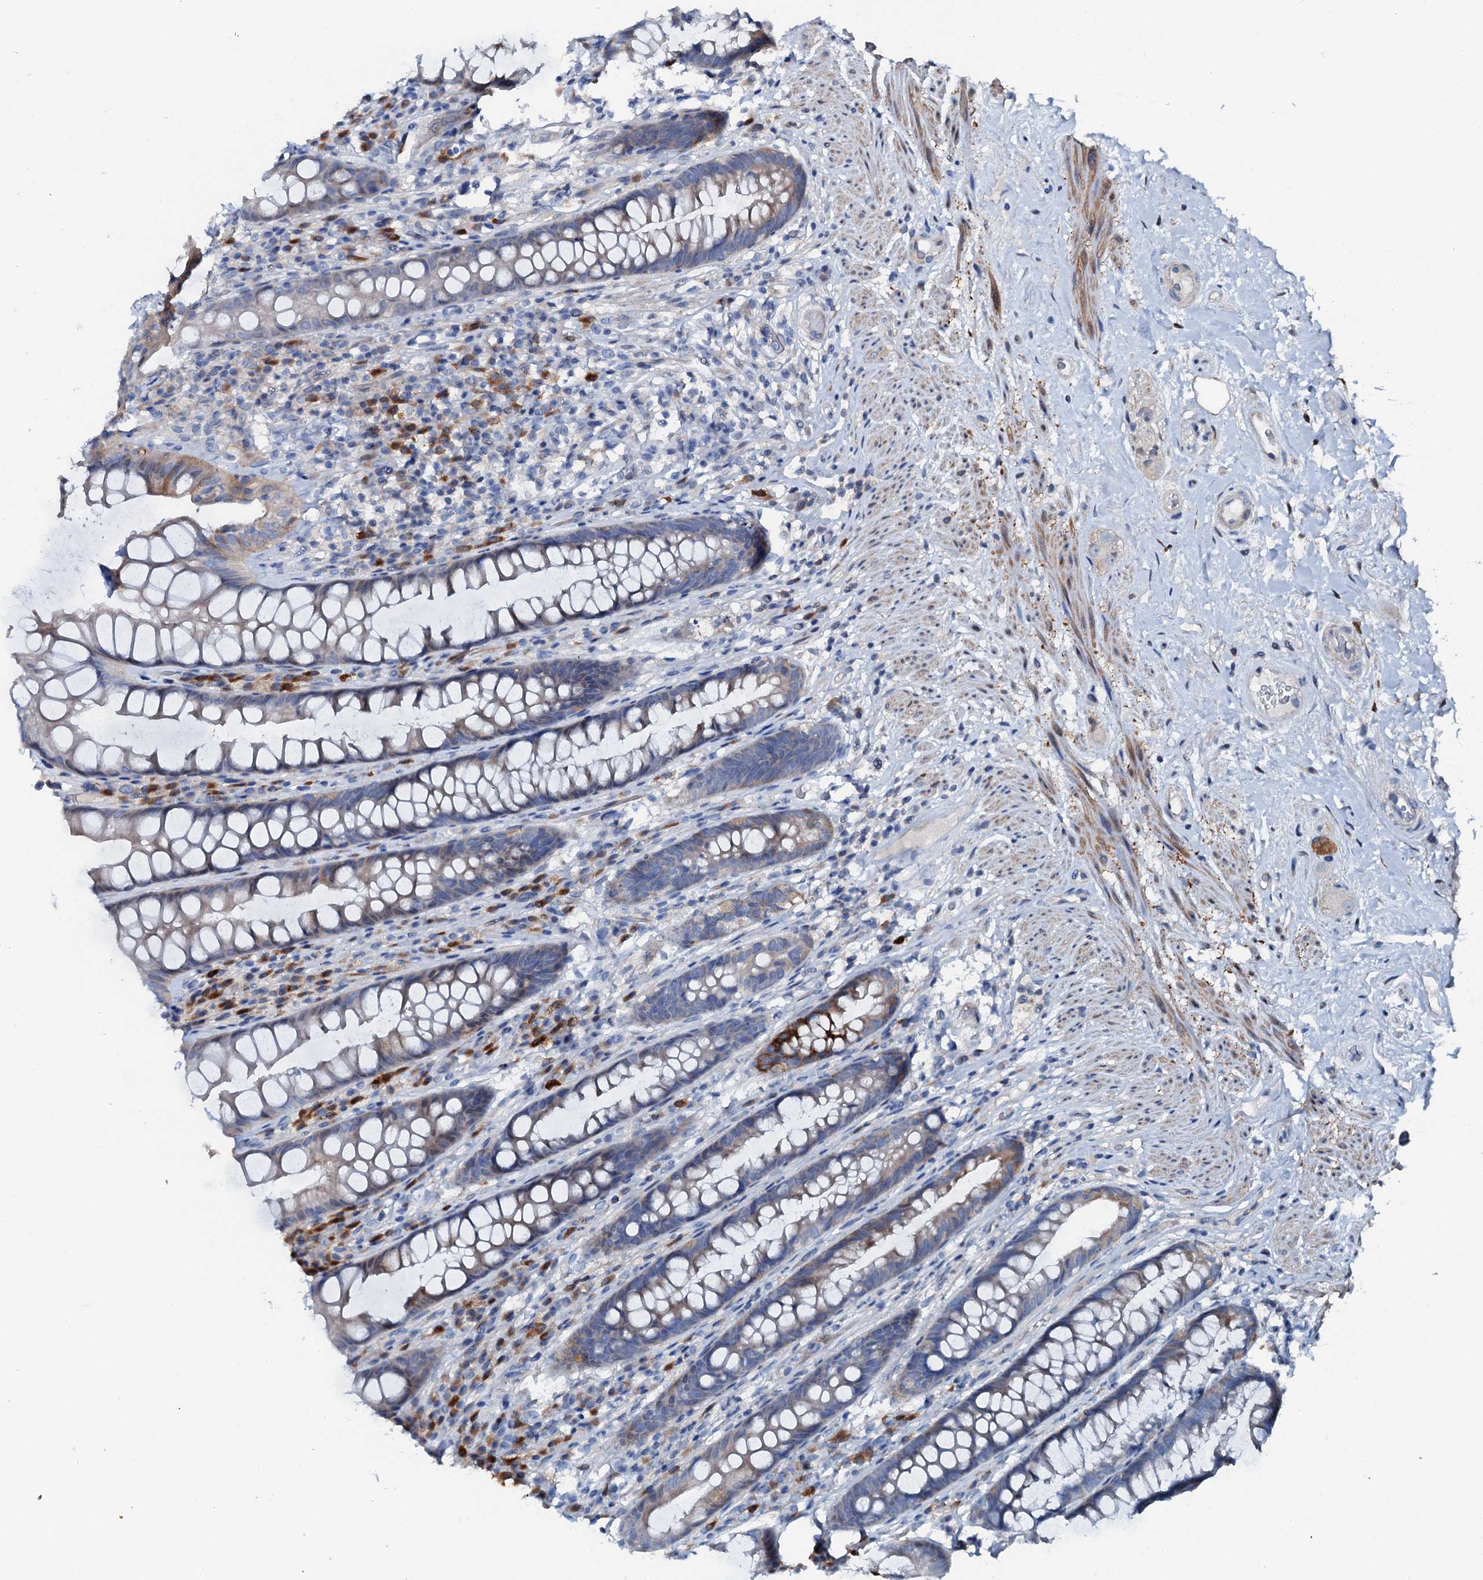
{"staining": {"intensity": "weak", "quantity": "25%-75%", "location": "cytoplasmic/membranous"}, "tissue": "rectum", "cell_type": "Glandular cells", "image_type": "normal", "snomed": [{"axis": "morphology", "description": "Normal tissue, NOS"}, {"axis": "topography", "description": "Rectum"}], "caption": "Immunohistochemistry (IHC) (DAB) staining of unremarkable rectum displays weak cytoplasmic/membranous protein expression in approximately 25%-75% of glandular cells.", "gene": "GFOD2", "patient": {"sex": "male", "age": 74}}